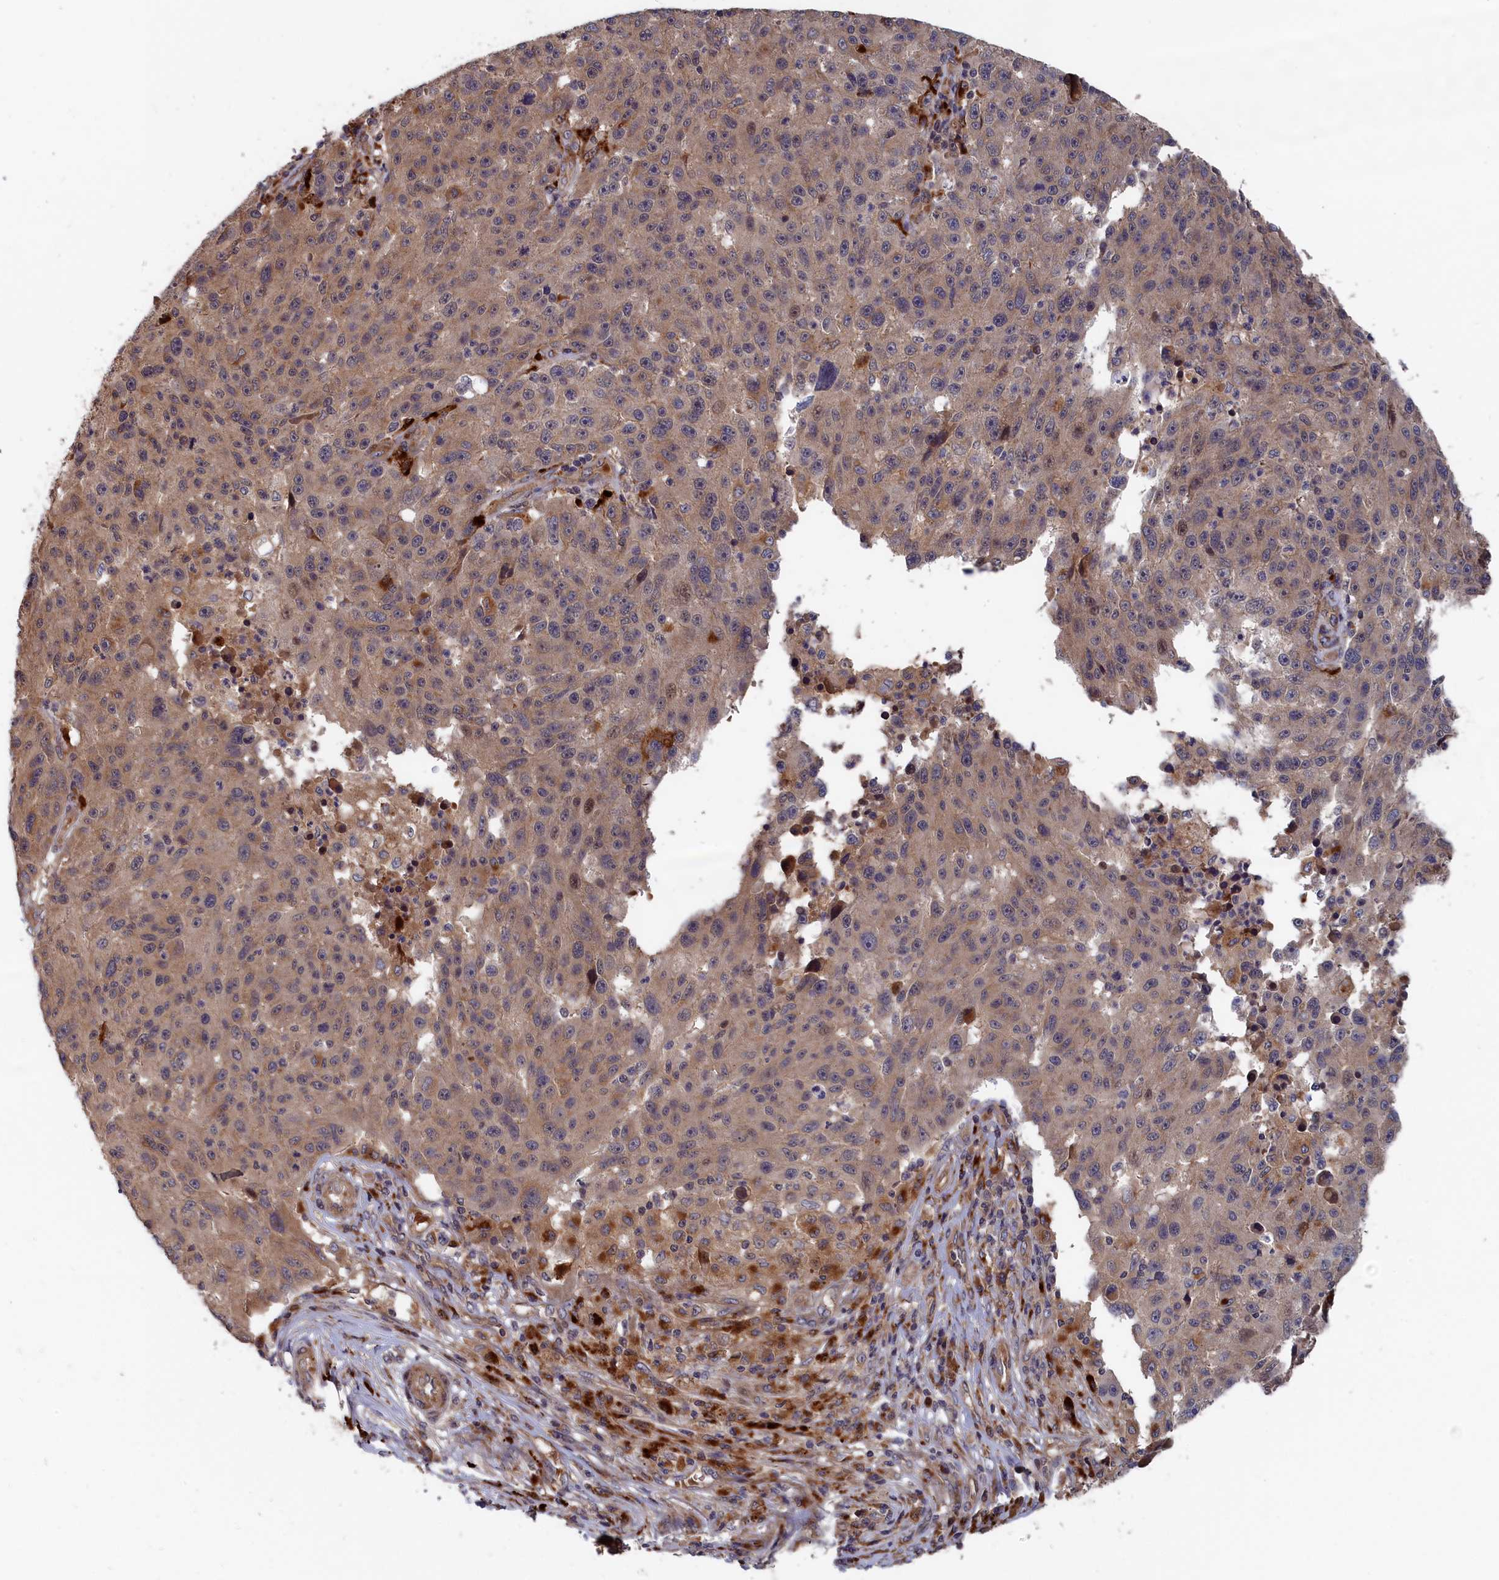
{"staining": {"intensity": "weak", "quantity": "25%-75%", "location": "cytoplasmic/membranous"}, "tissue": "melanoma", "cell_type": "Tumor cells", "image_type": "cancer", "snomed": [{"axis": "morphology", "description": "Malignant melanoma, NOS"}, {"axis": "topography", "description": "Skin"}], "caption": "Melanoma stained with a protein marker shows weak staining in tumor cells.", "gene": "TRAPPC2L", "patient": {"sex": "male", "age": 53}}